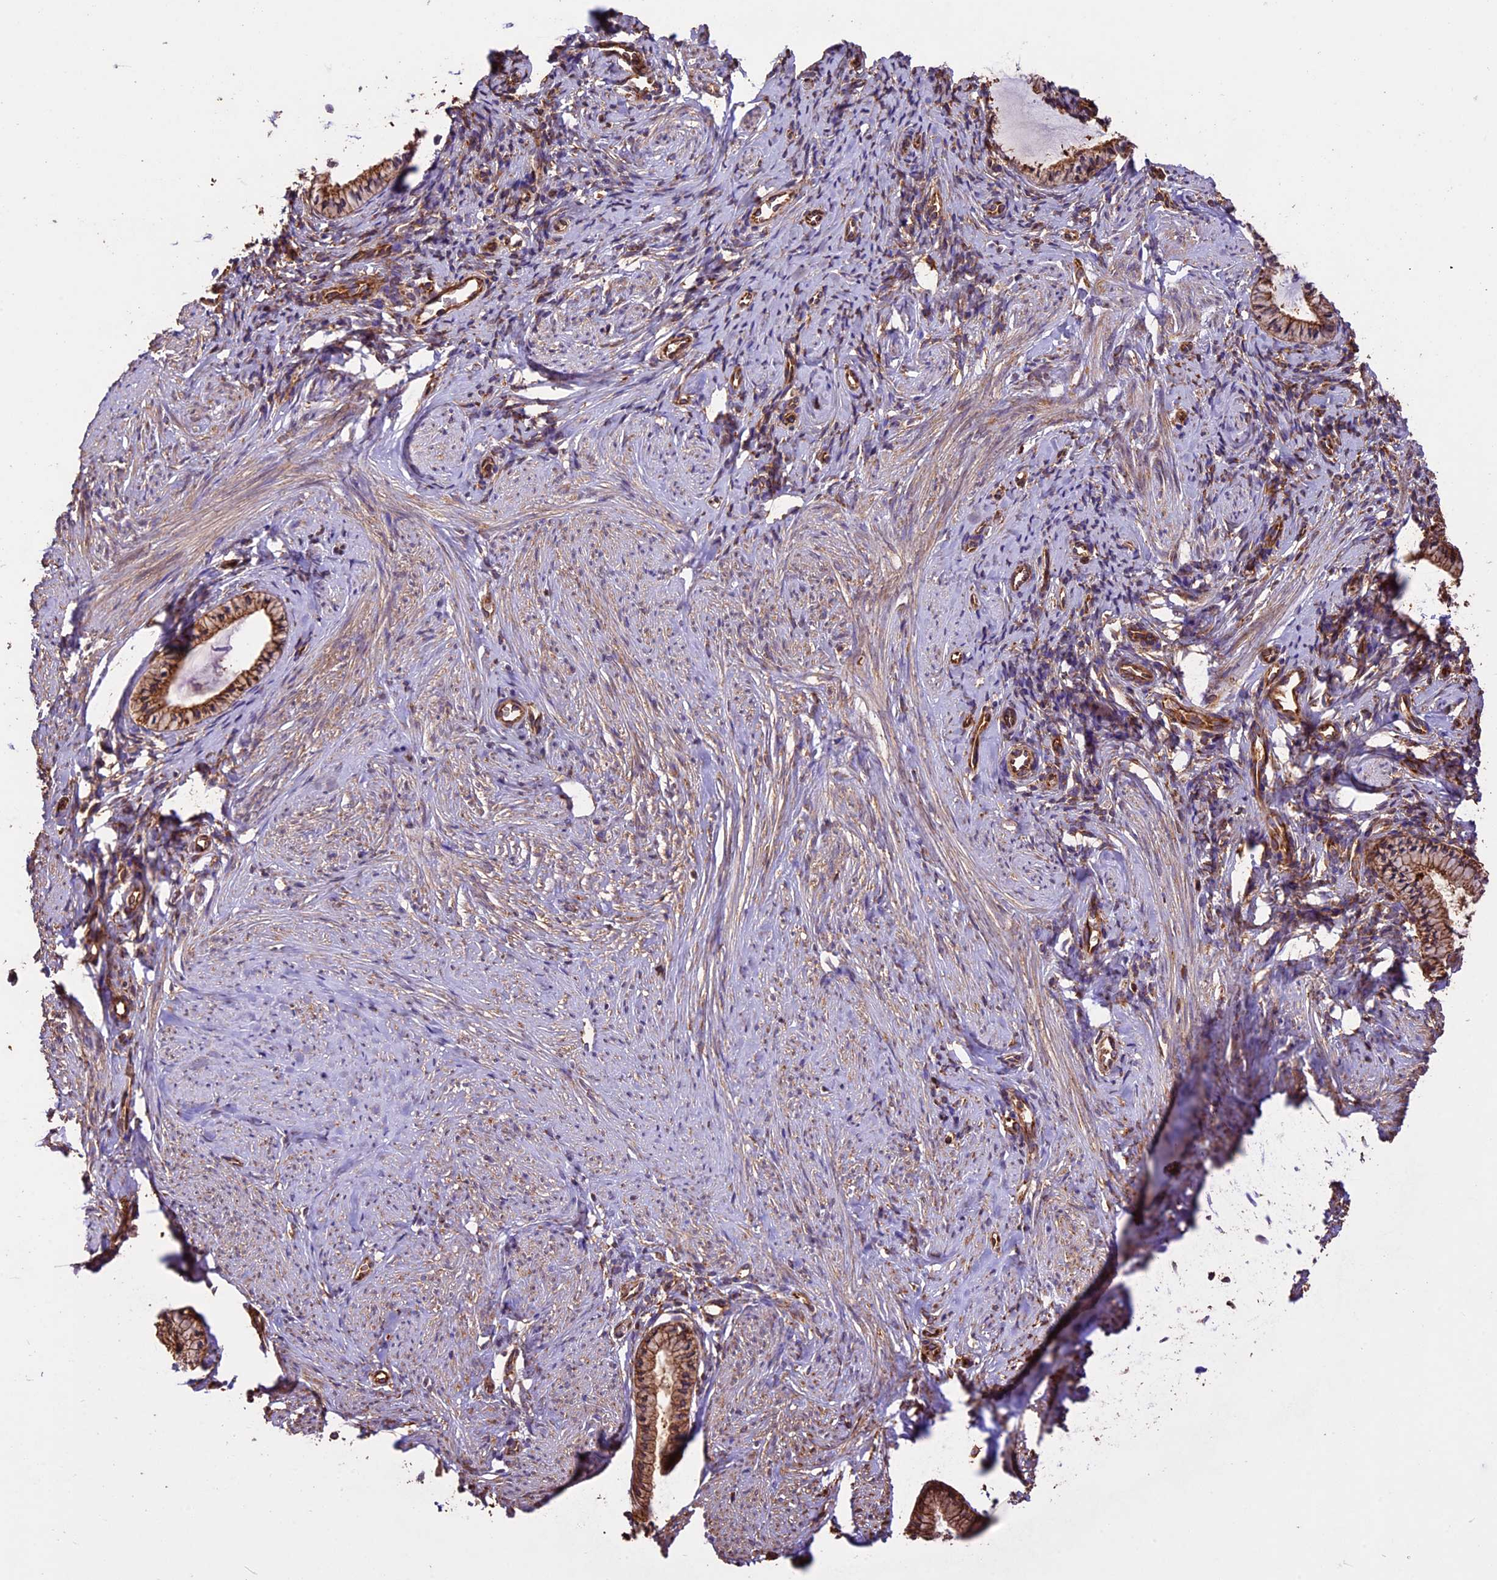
{"staining": {"intensity": "moderate", "quantity": ">75%", "location": "cytoplasmic/membranous"}, "tissue": "cervix", "cell_type": "Glandular cells", "image_type": "normal", "snomed": [{"axis": "morphology", "description": "Normal tissue, NOS"}, {"axis": "topography", "description": "Cervix"}], "caption": "This is a photomicrograph of immunohistochemistry (IHC) staining of unremarkable cervix, which shows moderate expression in the cytoplasmic/membranous of glandular cells.", "gene": "KARS1", "patient": {"sex": "female", "age": 57}}